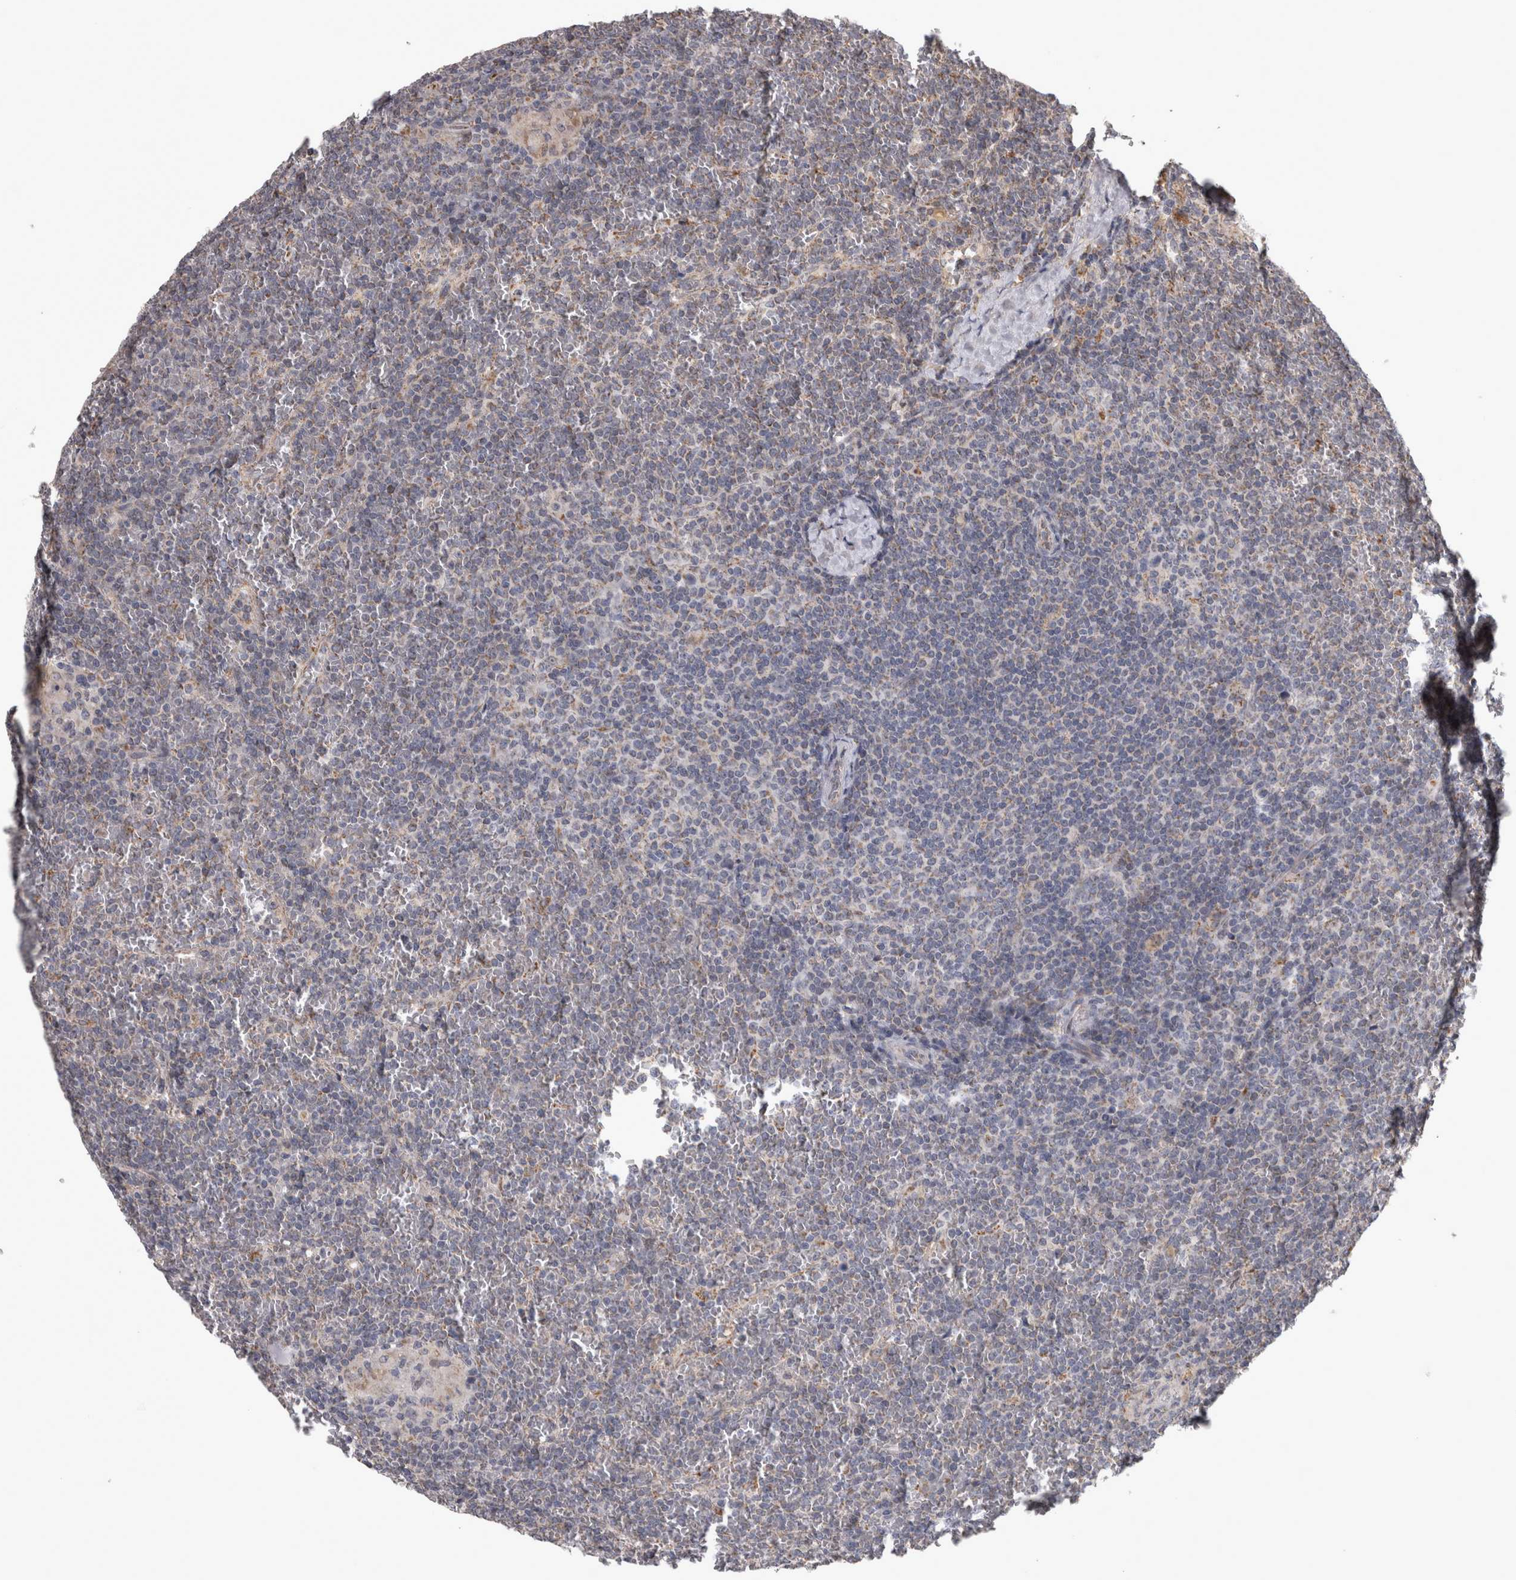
{"staining": {"intensity": "weak", "quantity": "<25%", "location": "cytoplasmic/membranous"}, "tissue": "lymphoma", "cell_type": "Tumor cells", "image_type": "cancer", "snomed": [{"axis": "morphology", "description": "Malignant lymphoma, non-Hodgkin's type, Low grade"}, {"axis": "topography", "description": "Spleen"}], "caption": "Tumor cells are negative for brown protein staining in malignant lymphoma, non-Hodgkin's type (low-grade).", "gene": "DBT", "patient": {"sex": "female", "age": 19}}